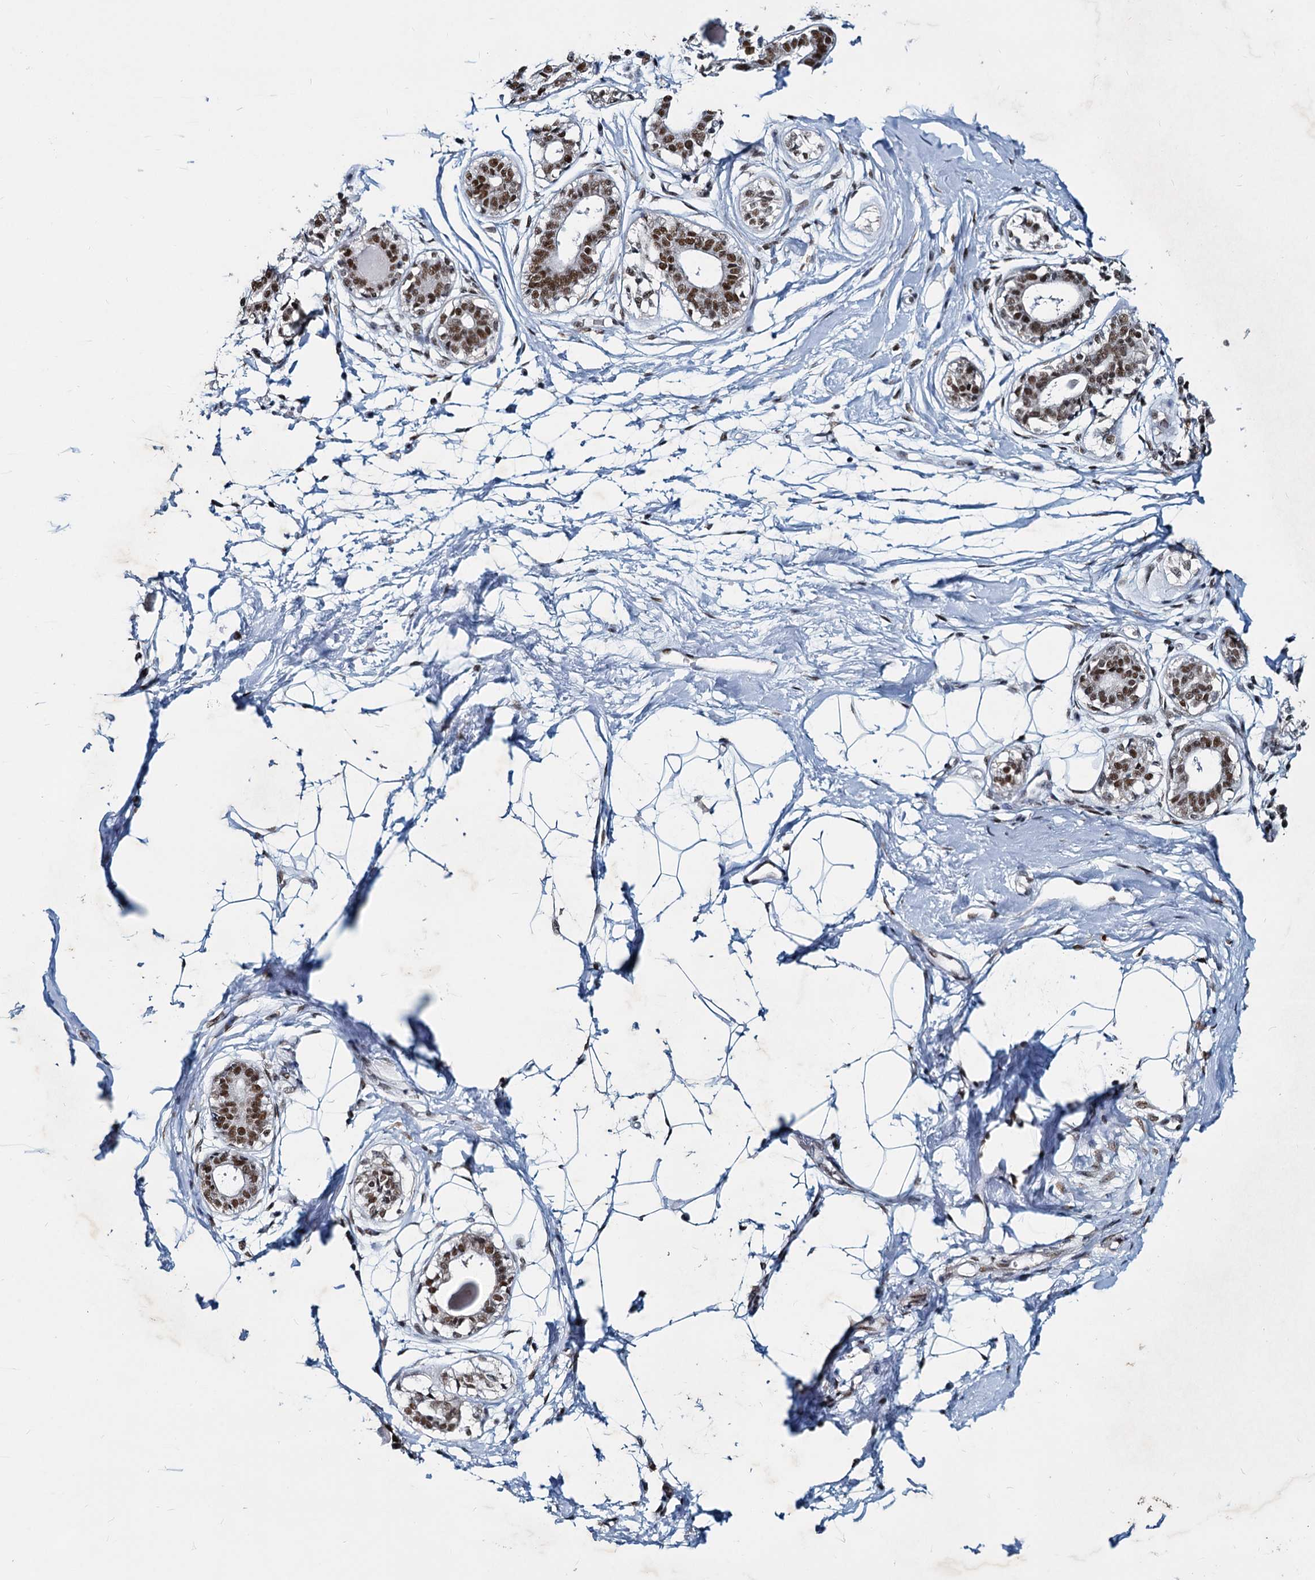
{"staining": {"intensity": "moderate", "quantity": ">75%", "location": "nuclear"}, "tissue": "breast", "cell_type": "Adipocytes", "image_type": "normal", "snomed": [{"axis": "morphology", "description": "Normal tissue, NOS"}, {"axis": "topography", "description": "Breast"}], "caption": "Immunohistochemistry histopathology image of normal breast: human breast stained using immunohistochemistry (IHC) shows medium levels of moderate protein expression localized specifically in the nuclear of adipocytes, appearing as a nuclear brown color.", "gene": "METTL14", "patient": {"sex": "female", "age": 45}}